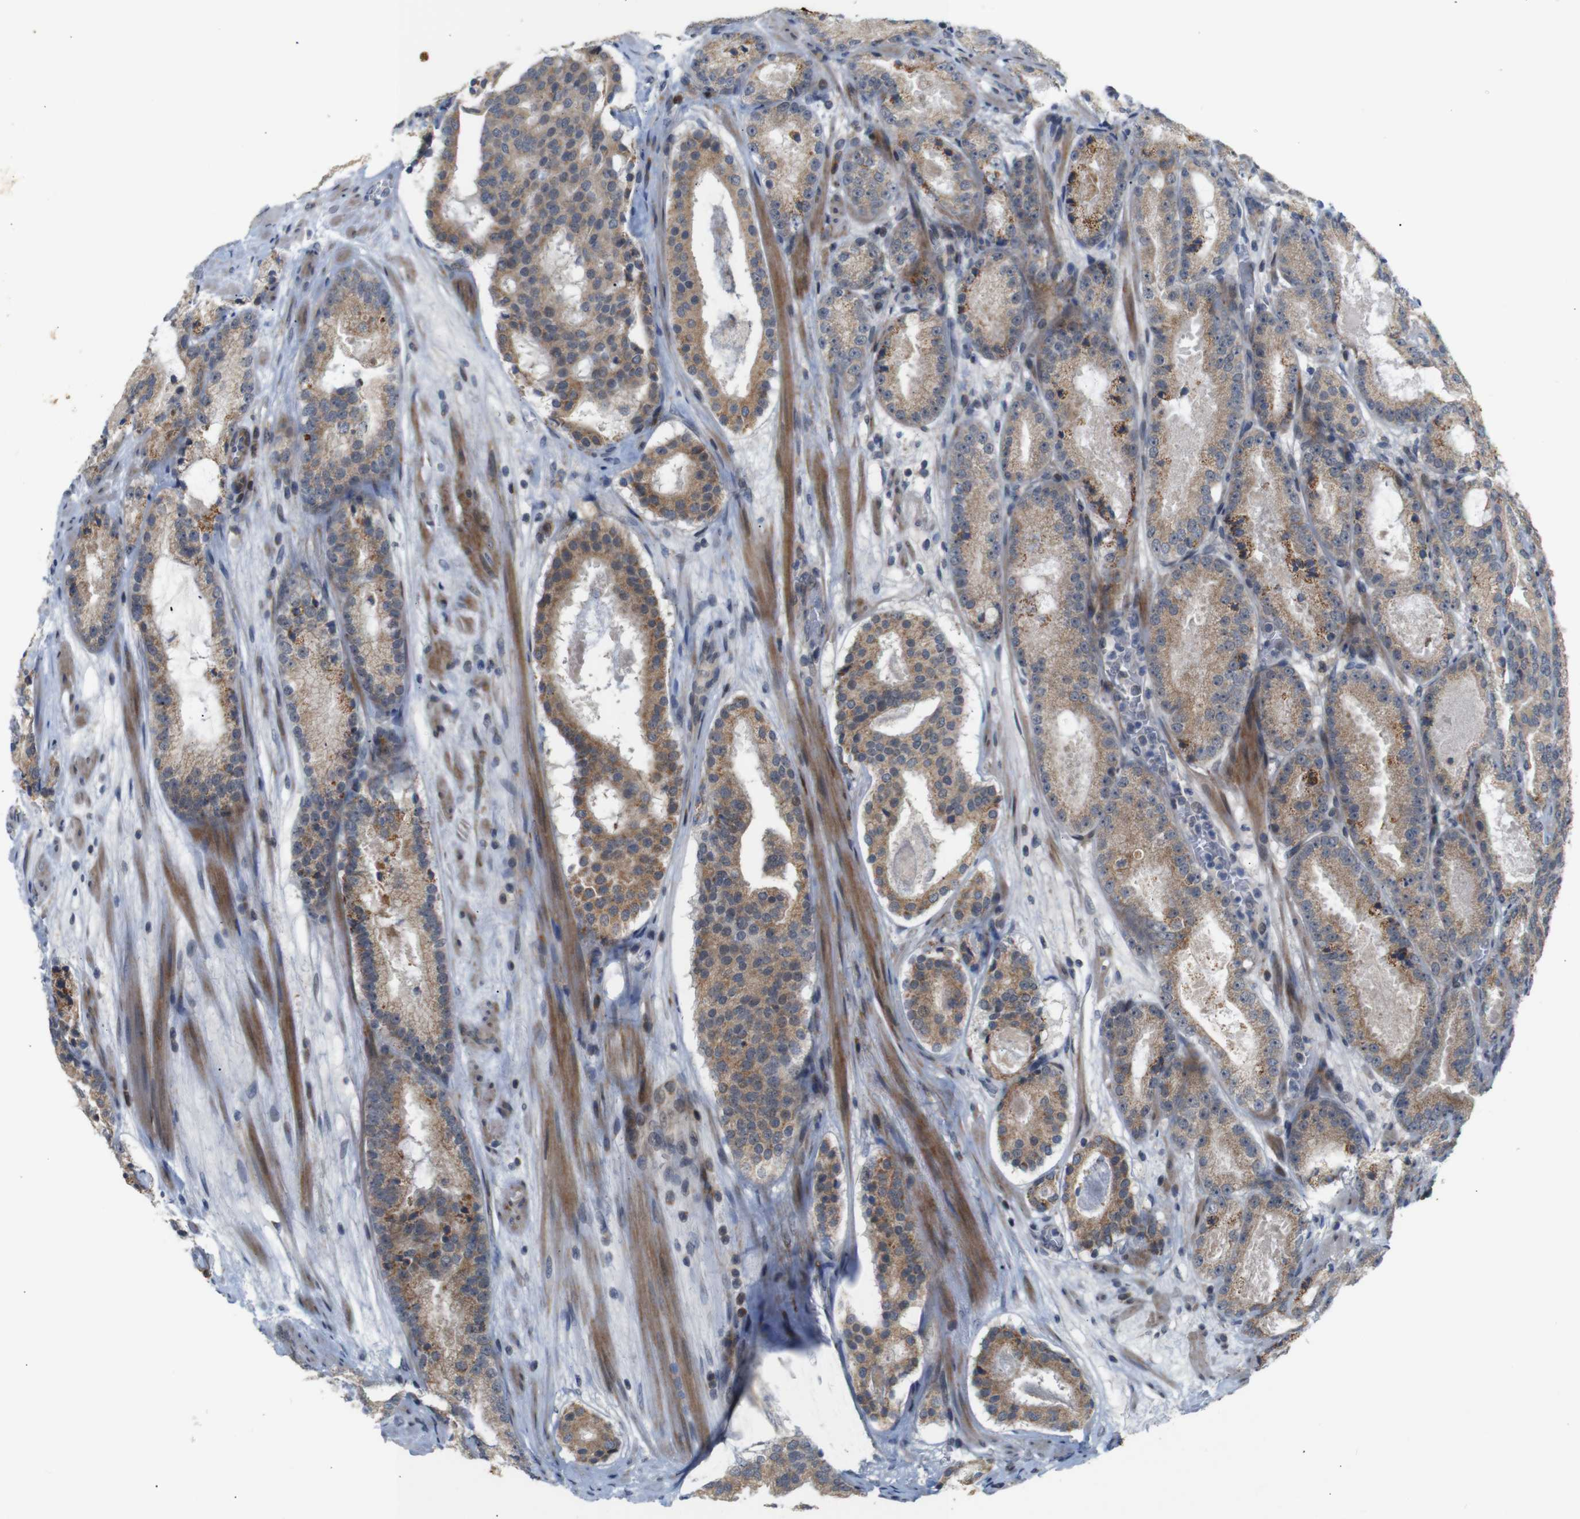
{"staining": {"intensity": "moderate", "quantity": ">75%", "location": "cytoplasmic/membranous"}, "tissue": "prostate cancer", "cell_type": "Tumor cells", "image_type": "cancer", "snomed": [{"axis": "morphology", "description": "Adenocarcinoma, Low grade"}, {"axis": "topography", "description": "Prostate"}], "caption": "Immunohistochemical staining of human prostate adenocarcinoma (low-grade) demonstrates moderate cytoplasmic/membranous protein positivity in approximately >75% of tumor cells.", "gene": "ATP7B", "patient": {"sex": "male", "age": 69}}